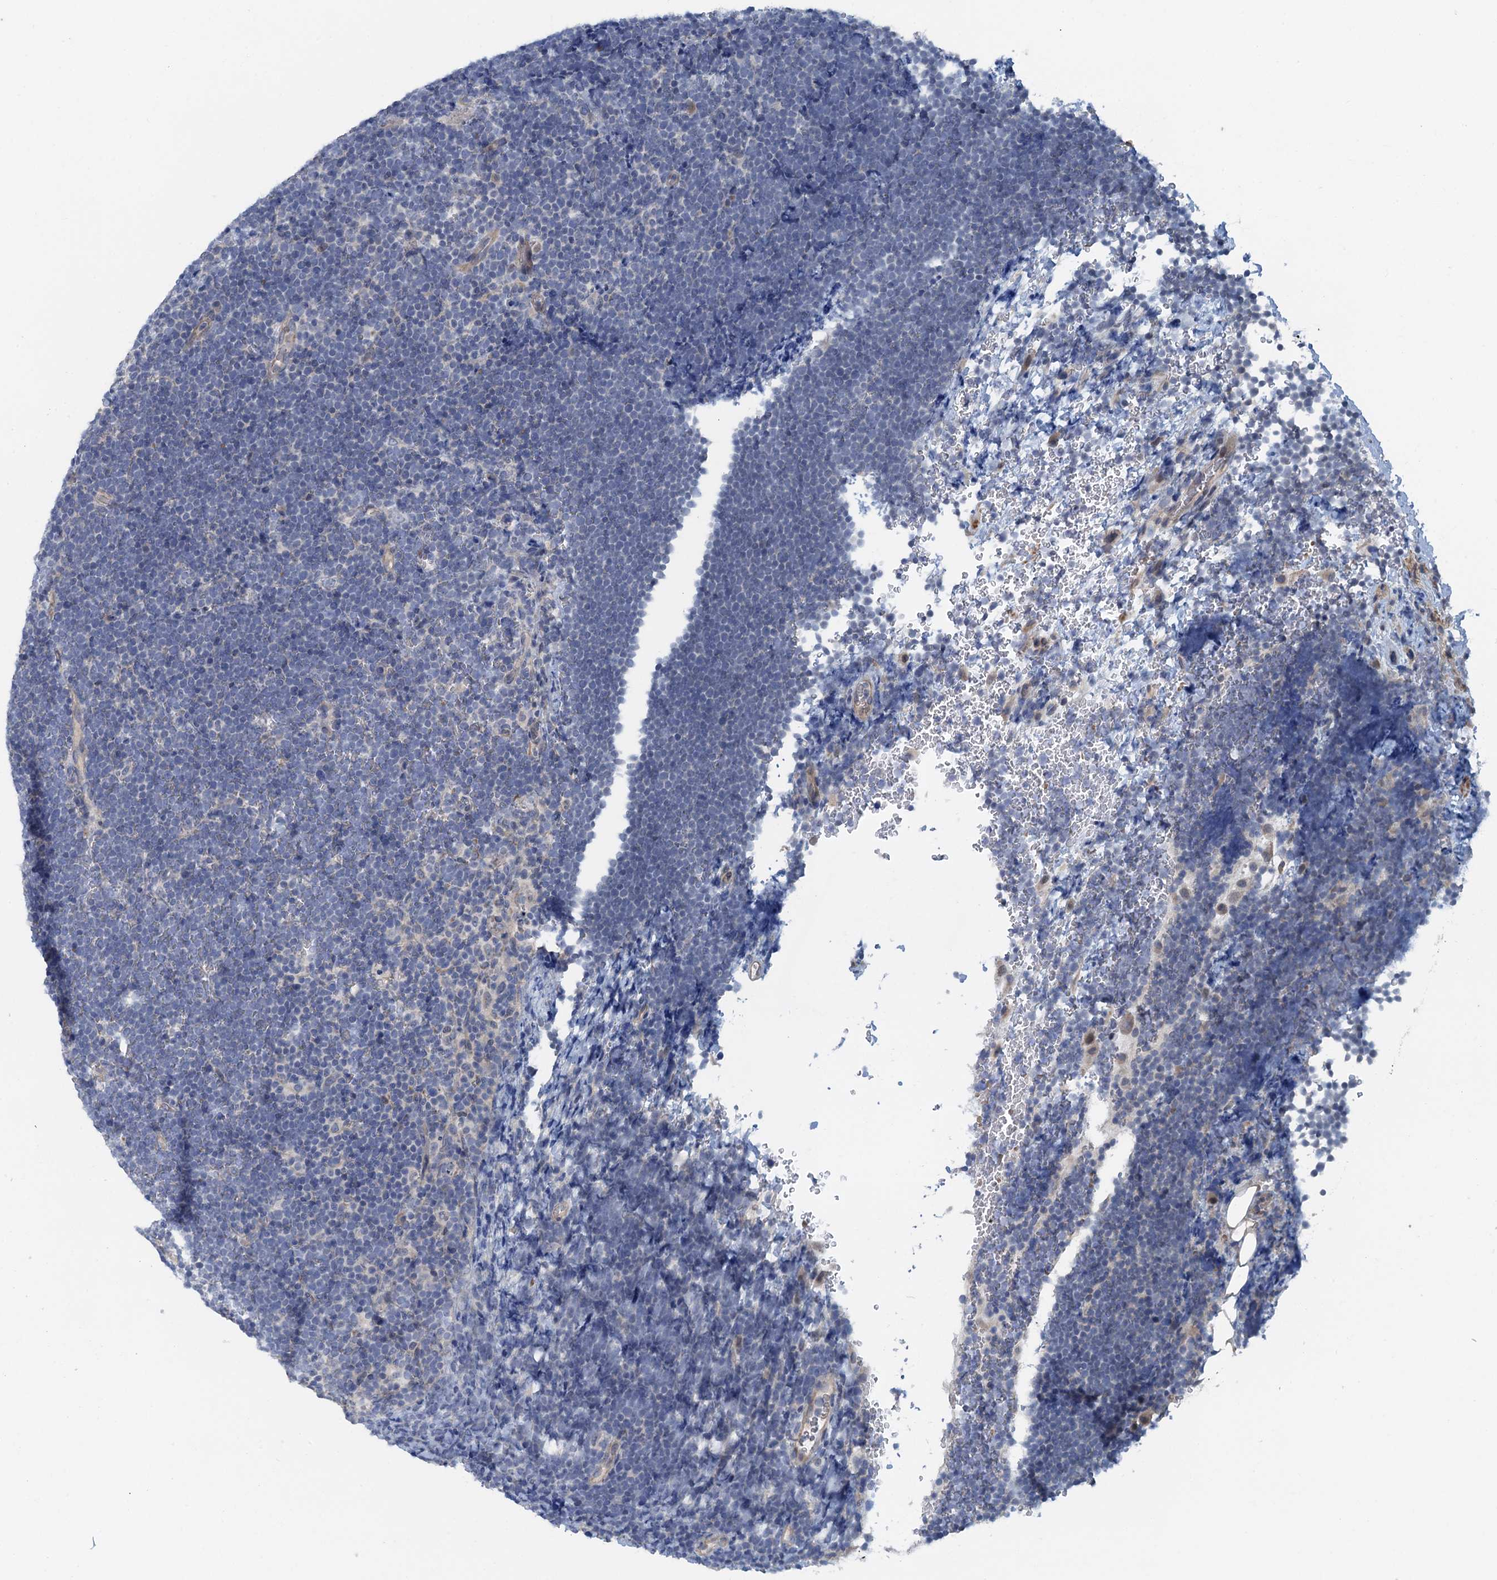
{"staining": {"intensity": "negative", "quantity": "none", "location": "none"}, "tissue": "lymphoma", "cell_type": "Tumor cells", "image_type": "cancer", "snomed": [{"axis": "morphology", "description": "Malignant lymphoma, non-Hodgkin's type, High grade"}, {"axis": "topography", "description": "Lymph node"}], "caption": "Immunohistochemistry (IHC) of human lymphoma exhibits no positivity in tumor cells. The staining is performed using DAB (3,3'-diaminobenzidine) brown chromogen with nuclei counter-stained in using hematoxylin.", "gene": "MYO16", "patient": {"sex": "male", "age": 13}}